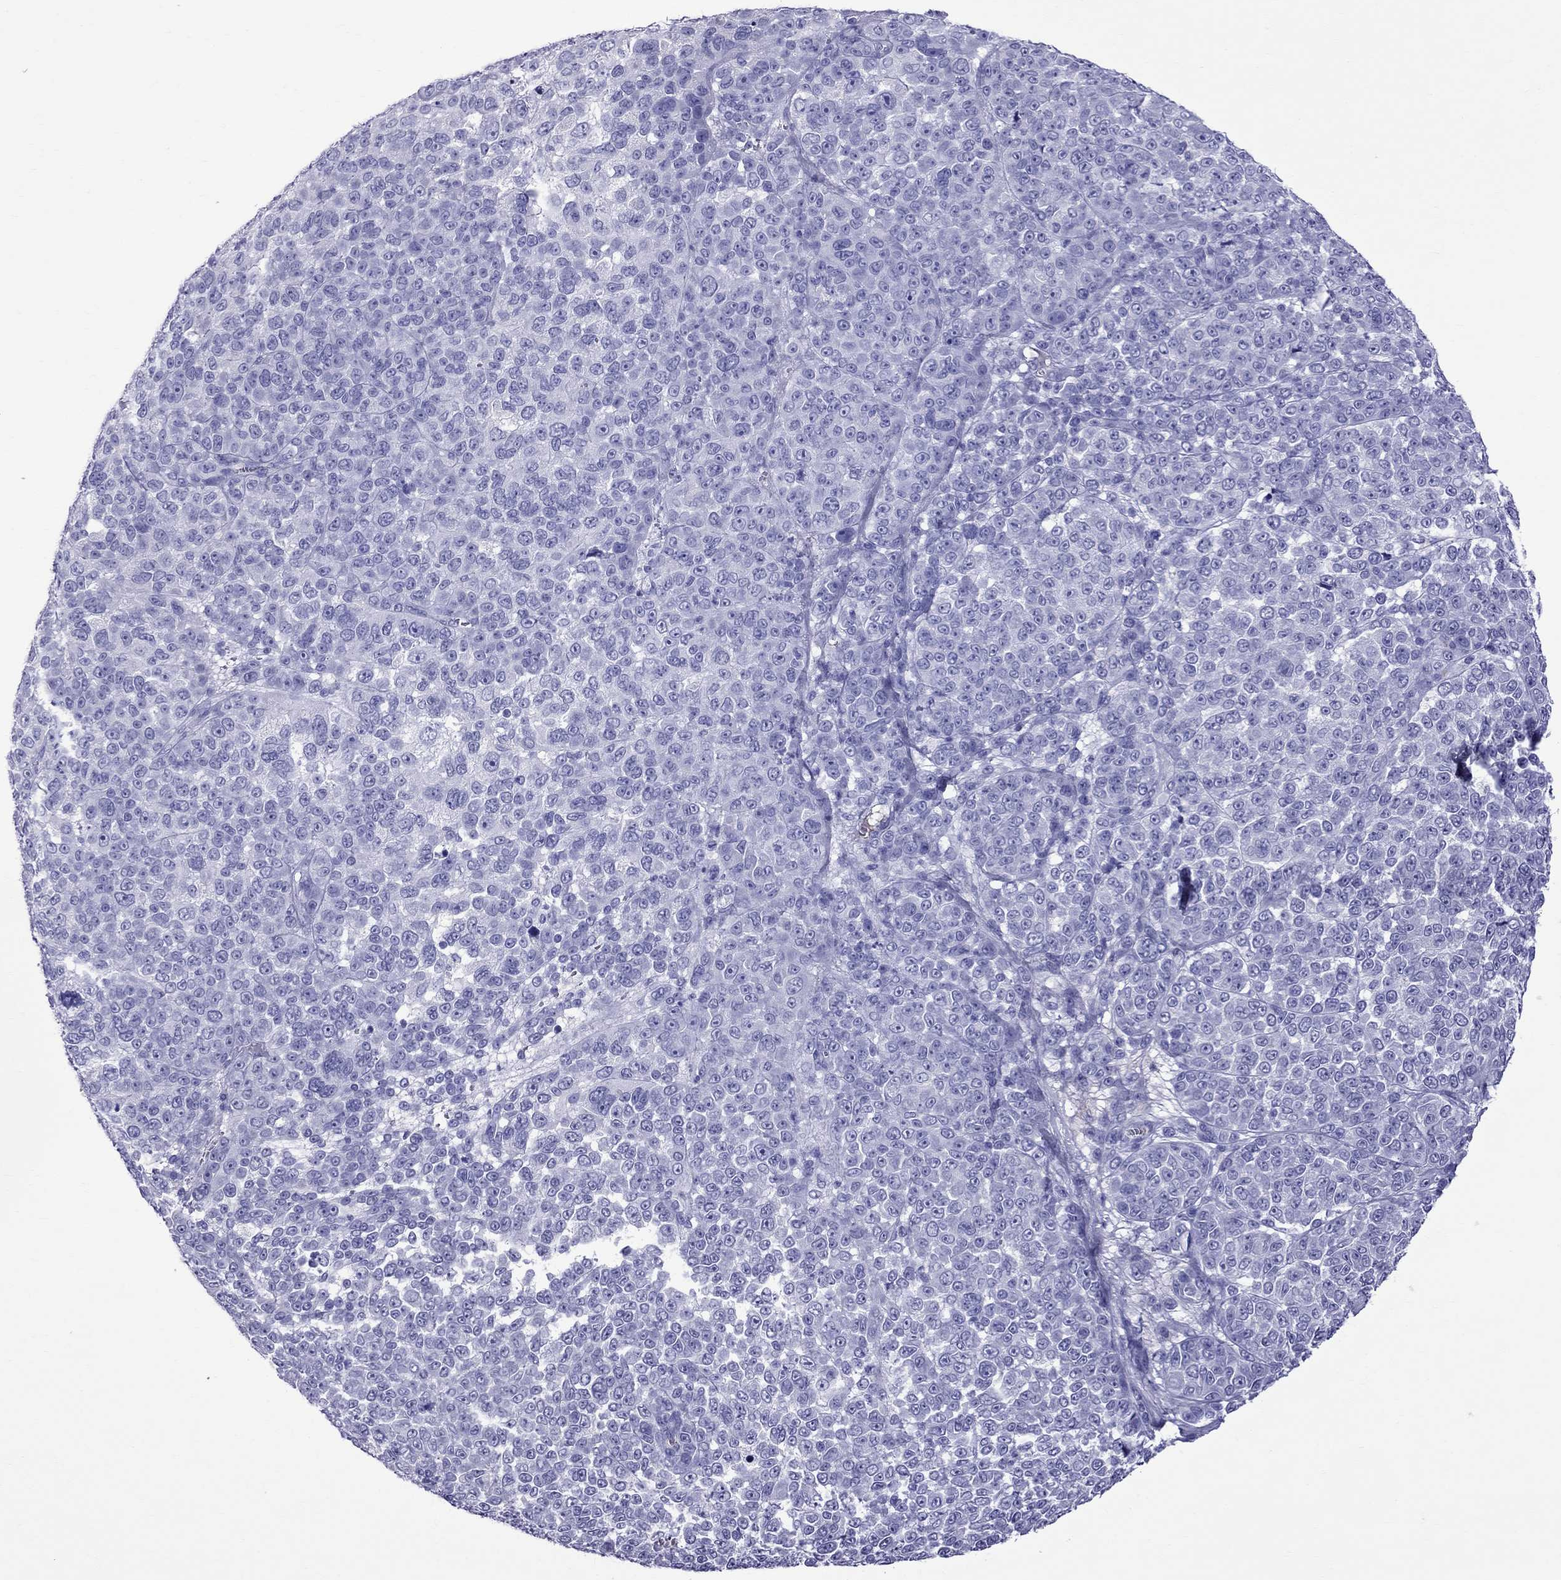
{"staining": {"intensity": "negative", "quantity": "none", "location": "none"}, "tissue": "melanoma", "cell_type": "Tumor cells", "image_type": "cancer", "snomed": [{"axis": "morphology", "description": "Malignant melanoma, NOS"}, {"axis": "topography", "description": "Skin"}], "caption": "The photomicrograph exhibits no significant staining in tumor cells of melanoma.", "gene": "SCART1", "patient": {"sex": "female", "age": 95}}